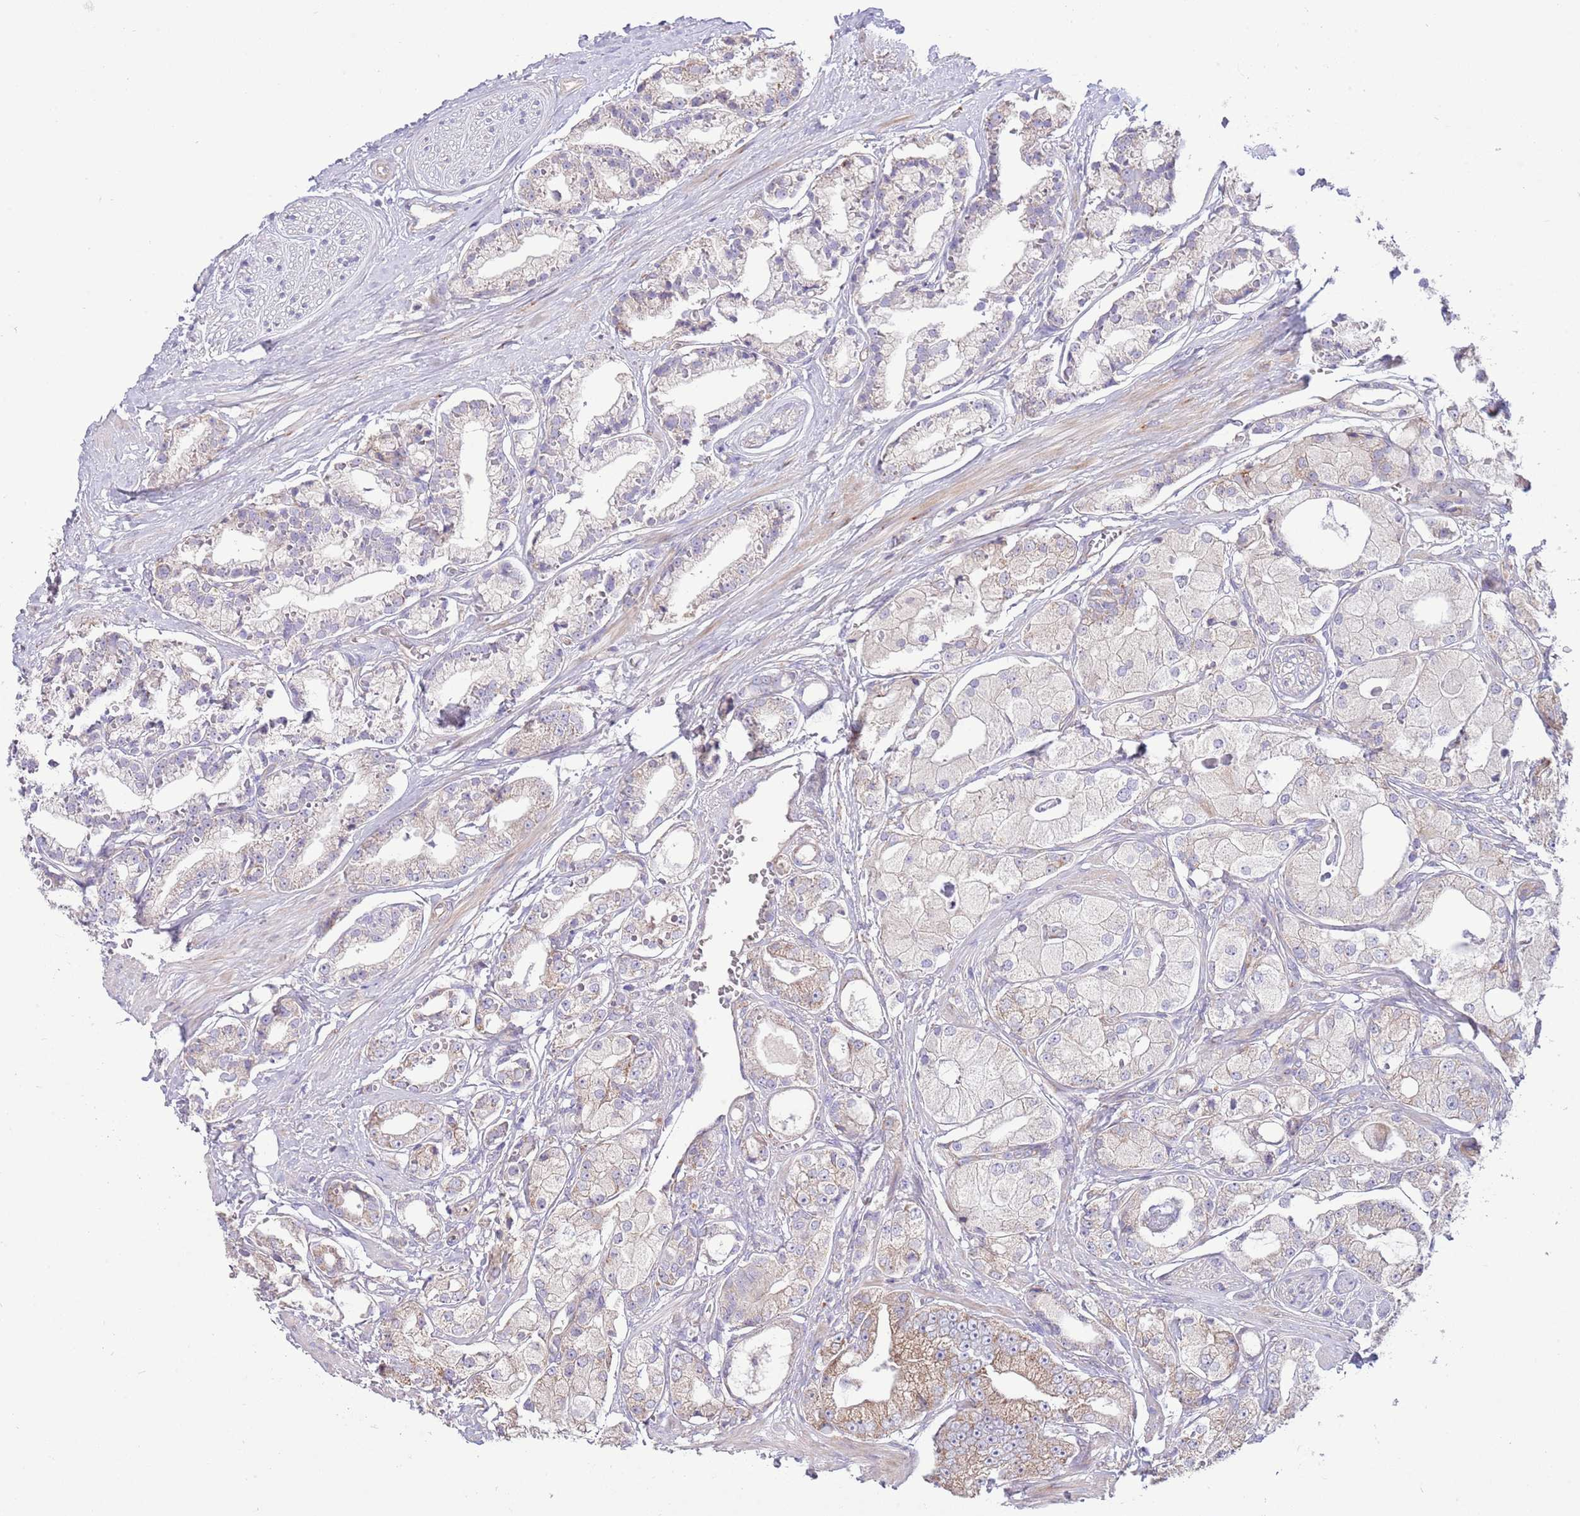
{"staining": {"intensity": "moderate", "quantity": "<25%", "location": "cytoplasmic/membranous"}, "tissue": "prostate cancer", "cell_type": "Tumor cells", "image_type": "cancer", "snomed": [{"axis": "morphology", "description": "Adenocarcinoma, High grade"}, {"axis": "topography", "description": "Prostate"}], "caption": "High-power microscopy captured an immunohistochemistry (IHC) histopathology image of prostate cancer, revealing moderate cytoplasmic/membranous positivity in approximately <25% of tumor cells.", "gene": "TOMM5", "patient": {"sex": "male", "age": 71}}